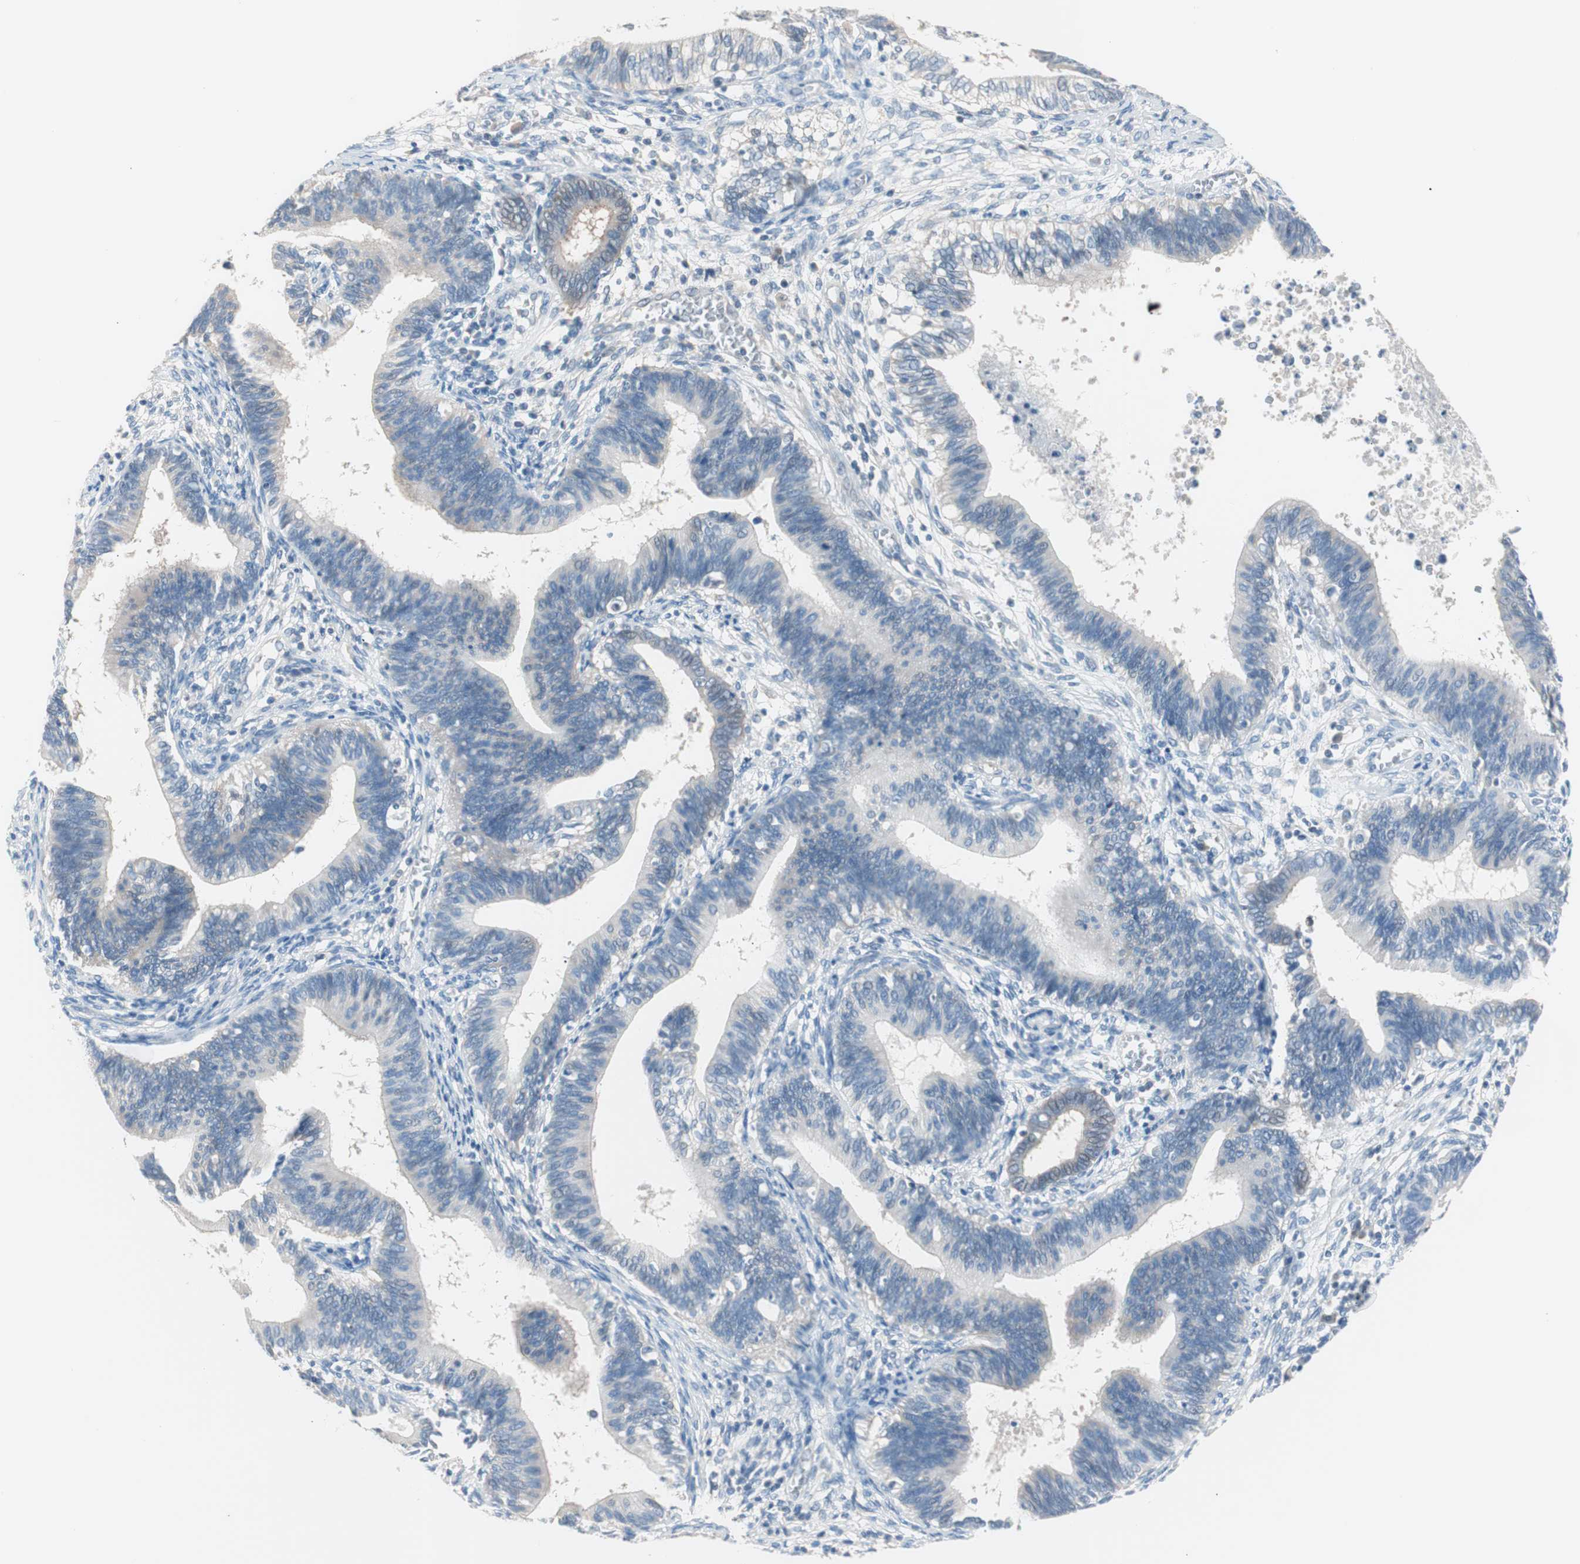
{"staining": {"intensity": "weak", "quantity": "<25%", "location": "cytoplasmic/membranous"}, "tissue": "cervical cancer", "cell_type": "Tumor cells", "image_type": "cancer", "snomed": [{"axis": "morphology", "description": "Adenocarcinoma, NOS"}, {"axis": "topography", "description": "Cervix"}], "caption": "The histopathology image demonstrates no significant staining in tumor cells of cervical cancer.", "gene": "VIL1", "patient": {"sex": "female", "age": 44}}